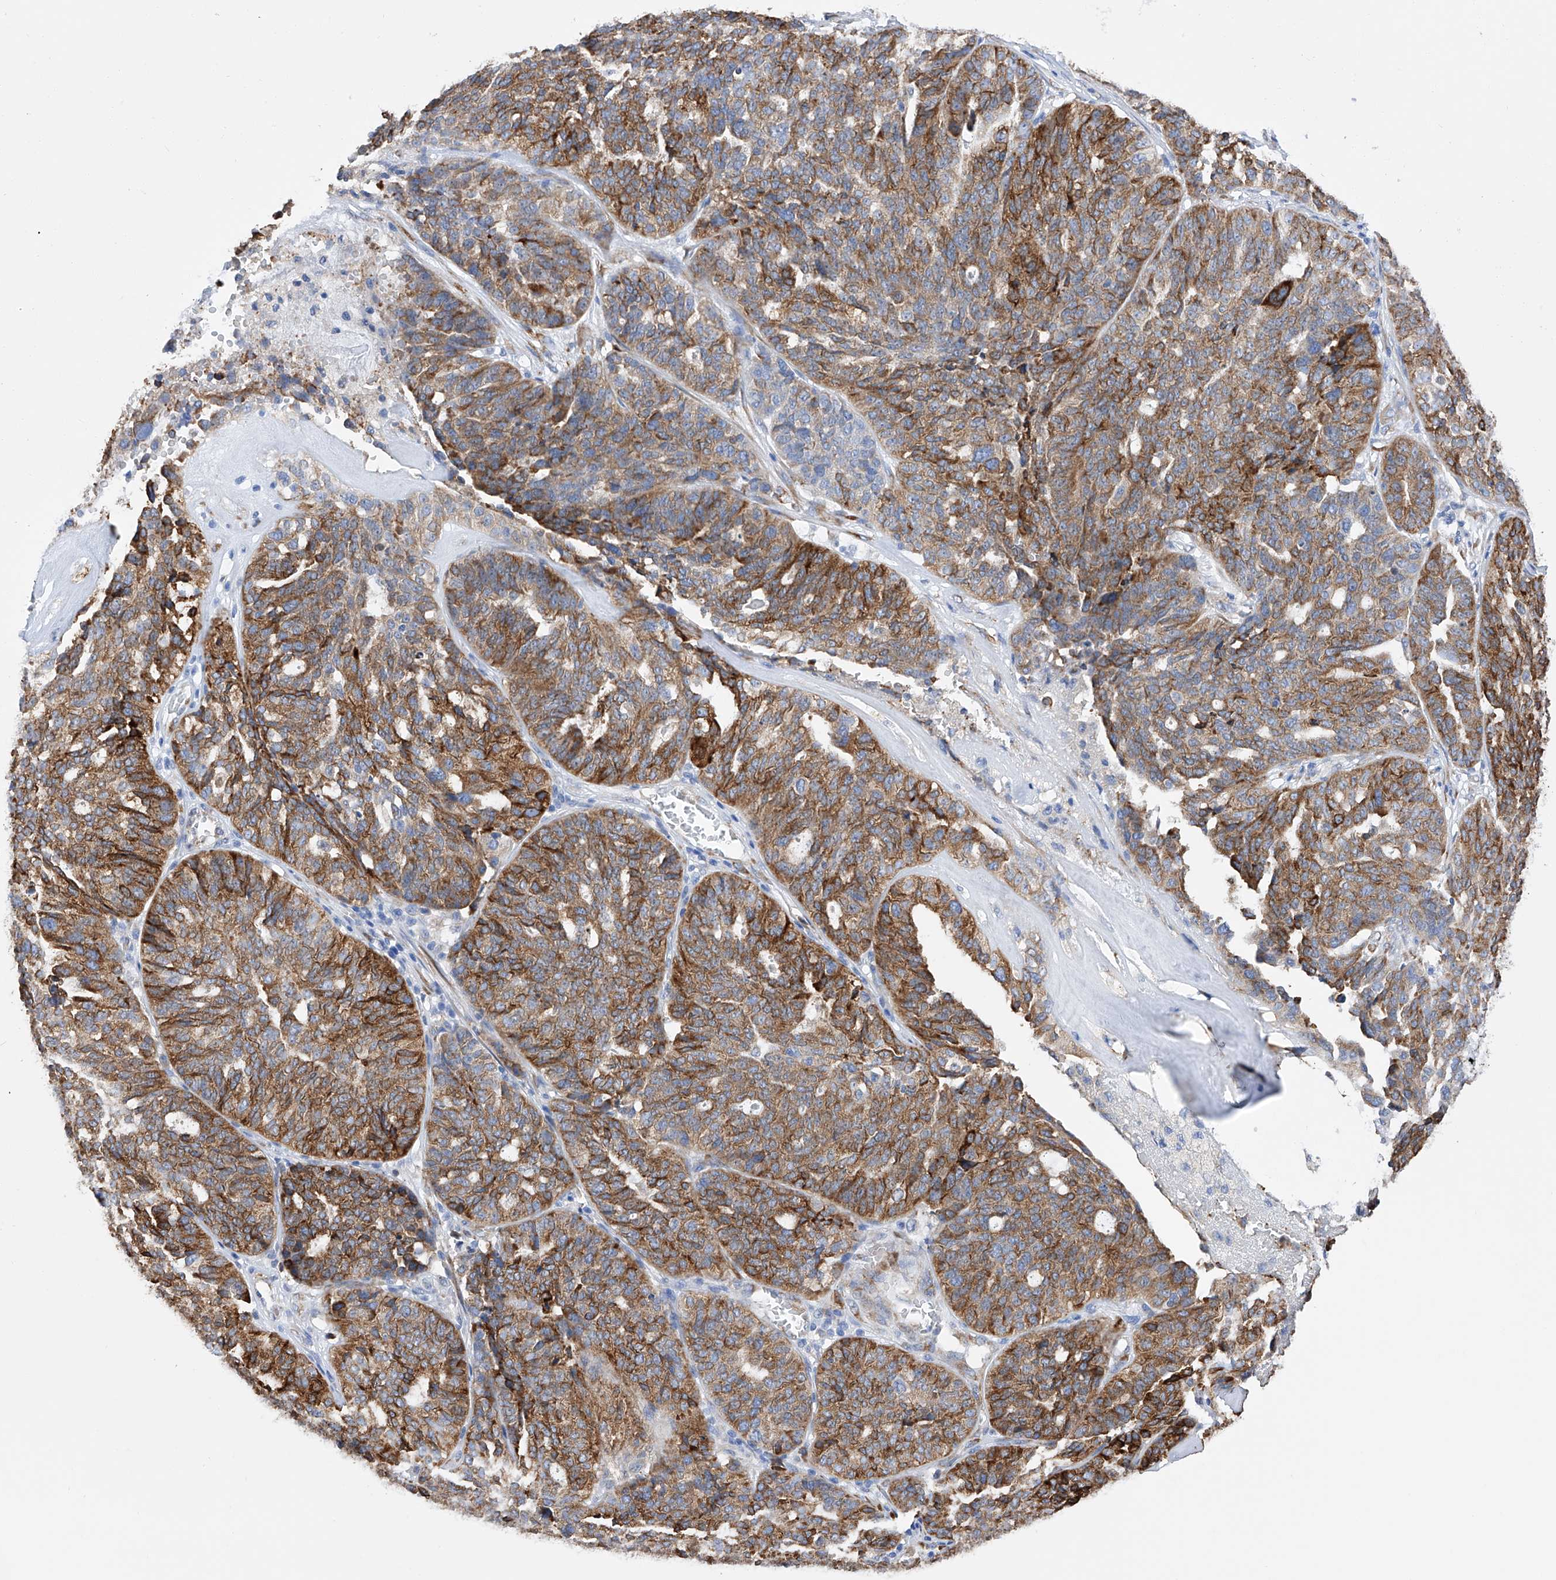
{"staining": {"intensity": "moderate", "quantity": ">75%", "location": "cytoplasmic/membranous"}, "tissue": "ovarian cancer", "cell_type": "Tumor cells", "image_type": "cancer", "snomed": [{"axis": "morphology", "description": "Cystadenocarcinoma, serous, NOS"}, {"axis": "topography", "description": "Ovary"}], "caption": "Approximately >75% of tumor cells in human ovarian cancer reveal moderate cytoplasmic/membranous protein staining as visualized by brown immunohistochemical staining.", "gene": "PDIA5", "patient": {"sex": "female", "age": 59}}